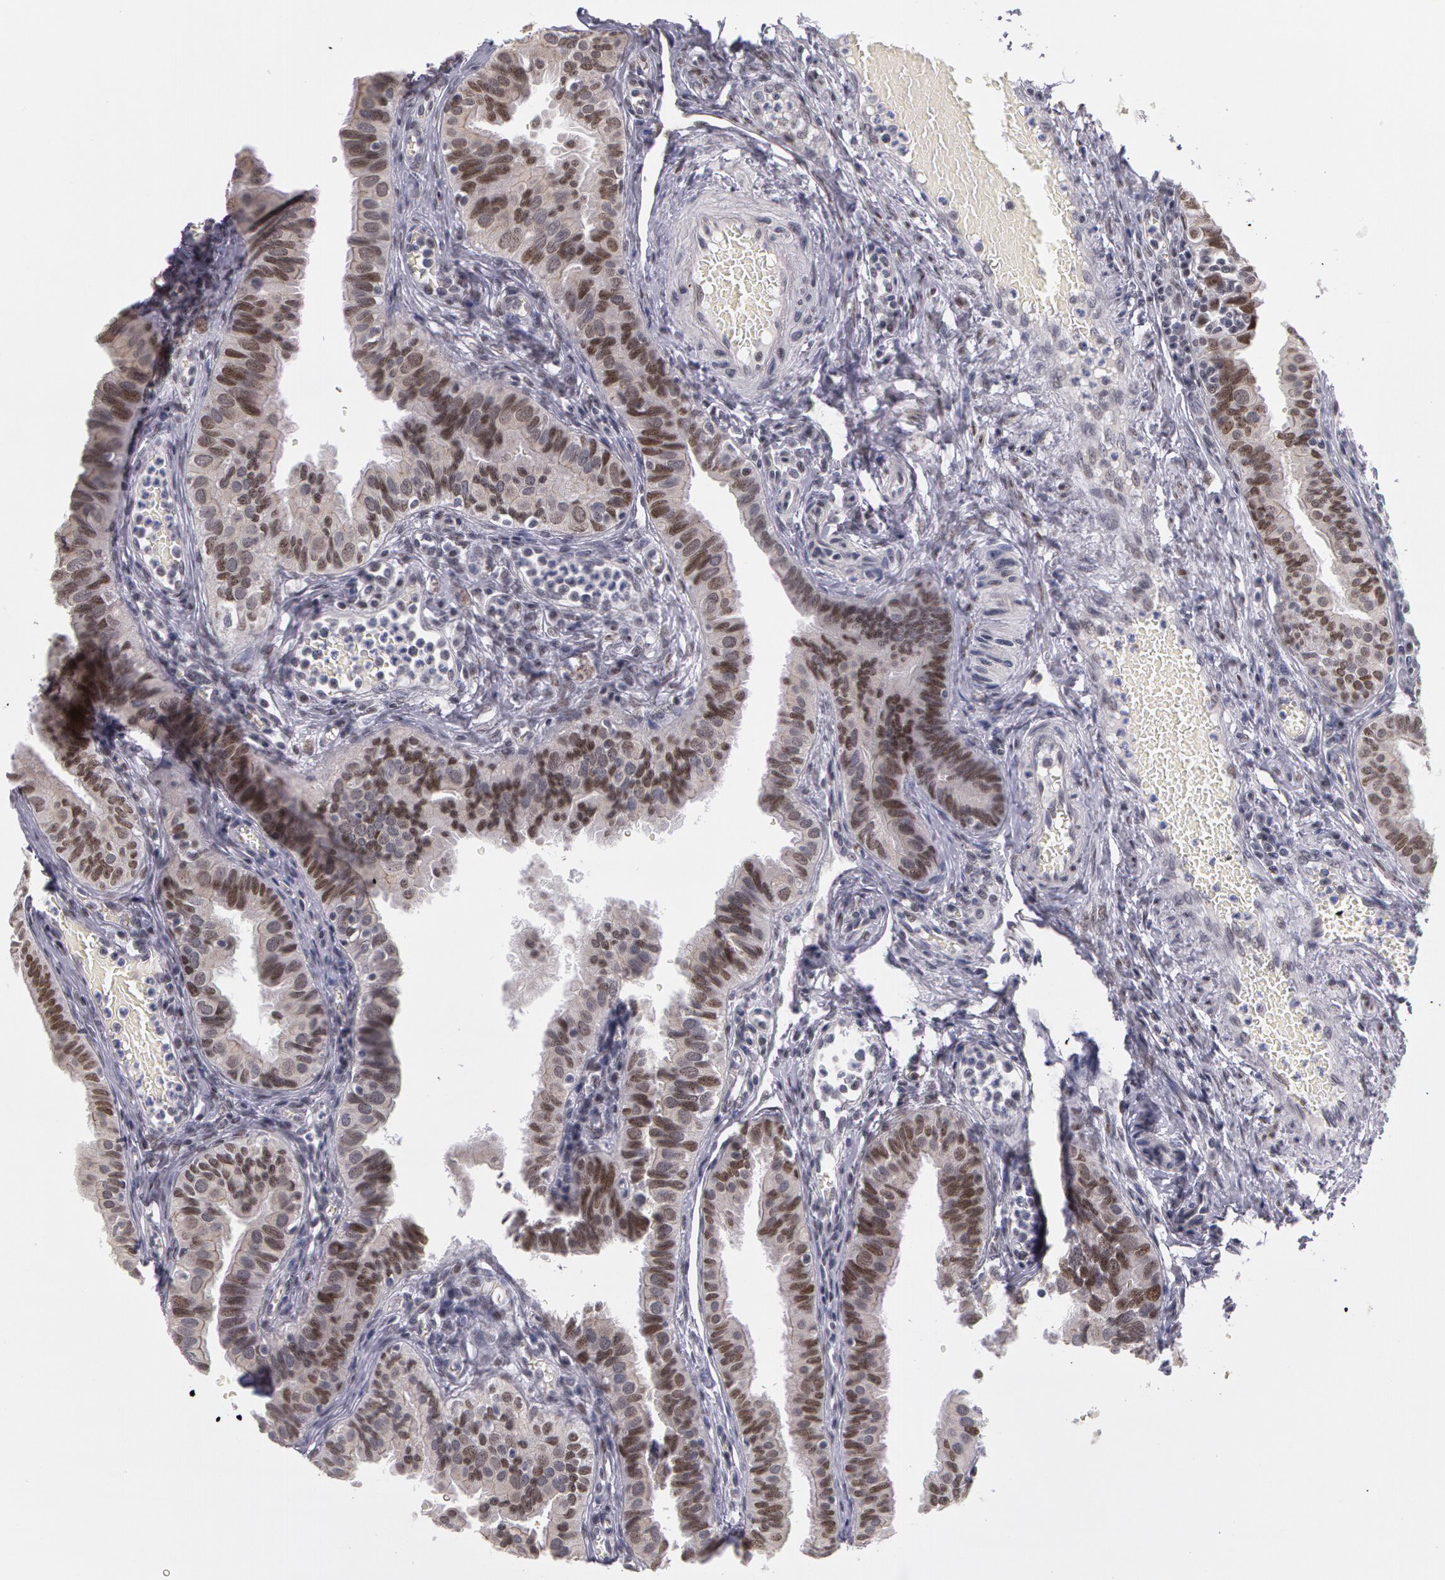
{"staining": {"intensity": "weak", "quantity": "25%-75%", "location": "nuclear"}, "tissue": "fallopian tube", "cell_type": "Glandular cells", "image_type": "normal", "snomed": [{"axis": "morphology", "description": "Normal tissue, NOS"}, {"axis": "topography", "description": "Fallopian tube"}, {"axis": "topography", "description": "Ovary"}], "caption": "A high-resolution photomicrograph shows IHC staining of unremarkable fallopian tube, which shows weak nuclear positivity in approximately 25%-75% of glandular cells.", "gene": "PRICKLE1", "patient": {"sex": "female", "age": 51}}